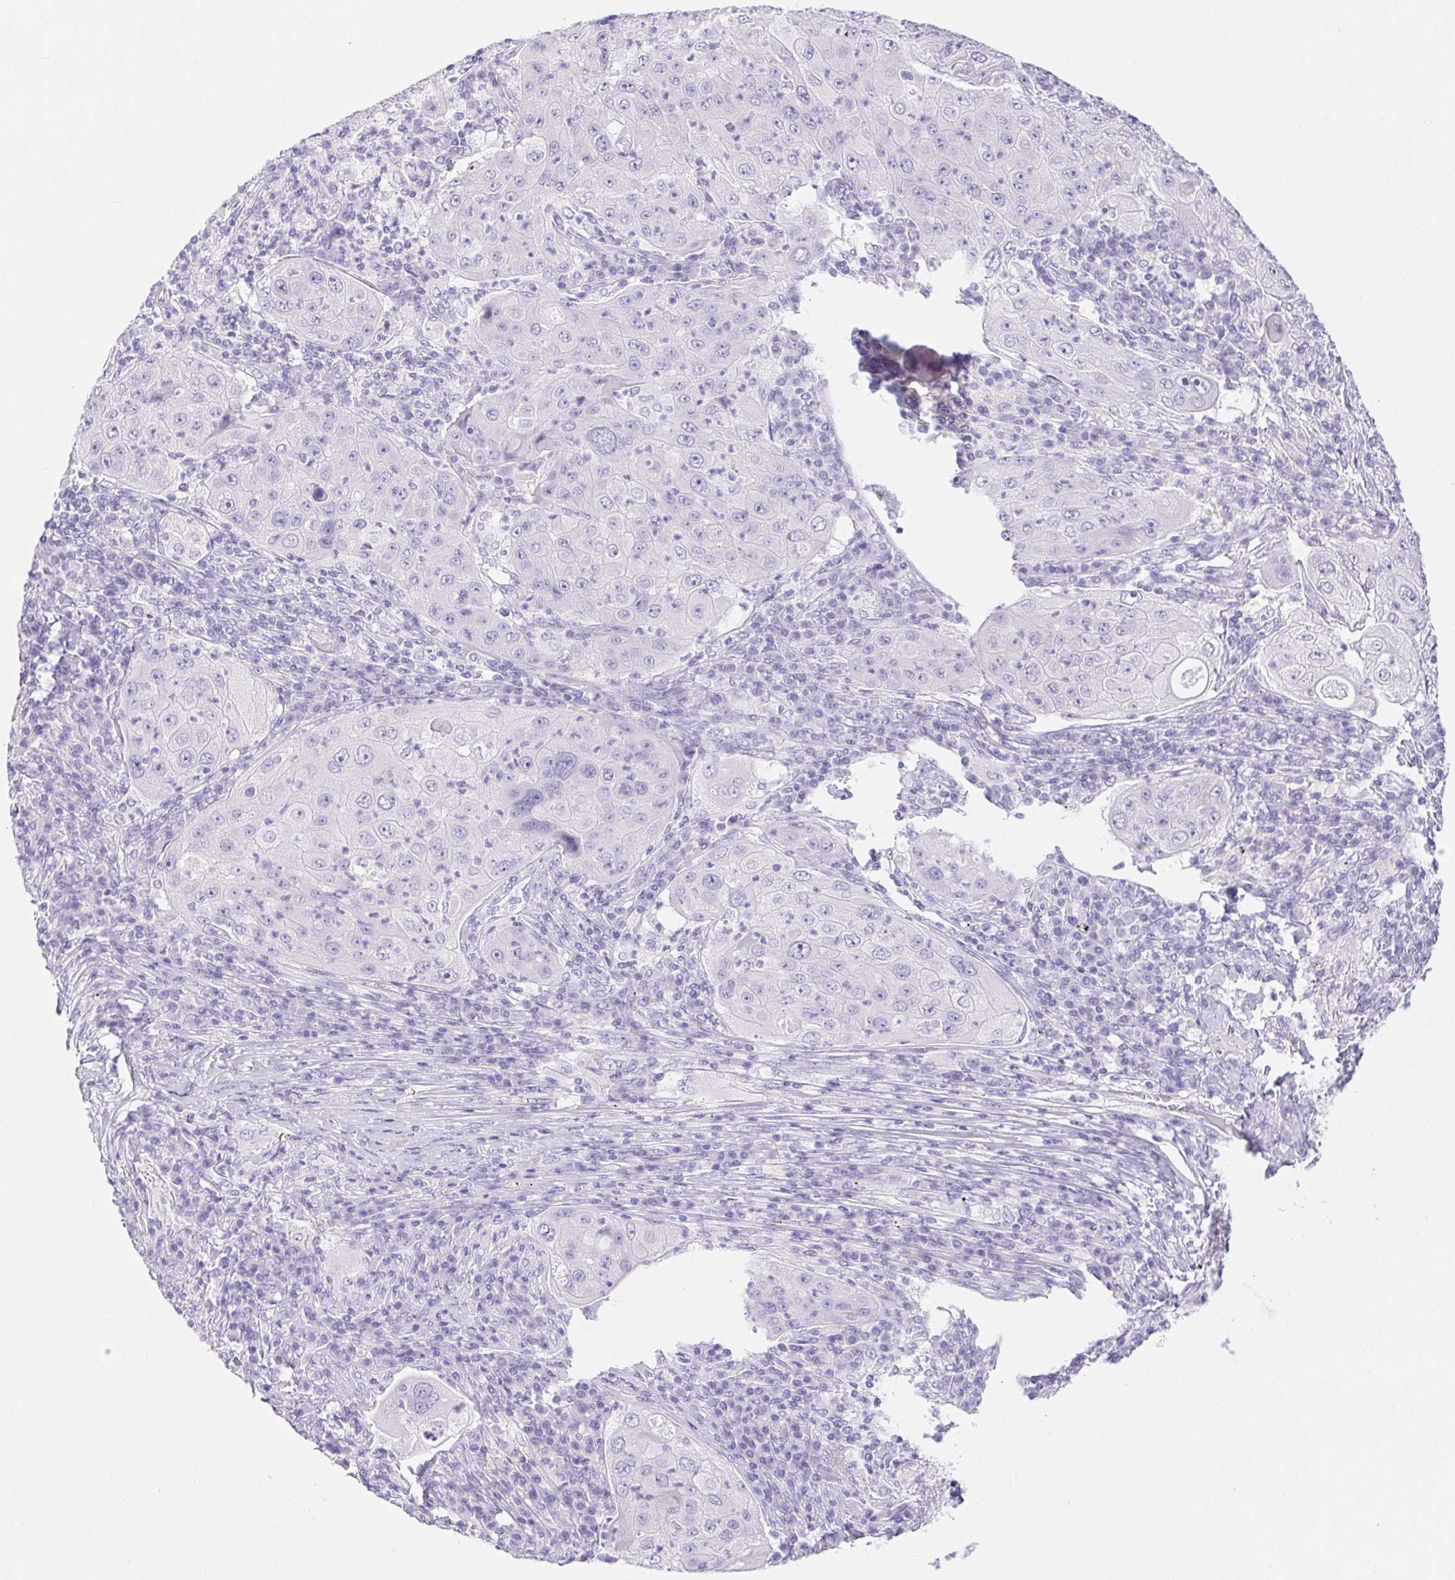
{"staining": {"intensity": "negative", "quantity": "none", "location": "none"}, "tissue": "lung cancer", "cell_type": "Tumor cells", "image_type": "cancer", "snomed": [{"axis": "morphology", "description": "Squamous cell carcinoma, NOS"}, {"axis": "topography", "description": "Lung"}], "caption": "Lung cancer stained for a protein using immunohistochemistry (IHC) reveals no staining tumor cells.", "gene": "PNLIP", "patient": {"sex": "female", "age": 59}}